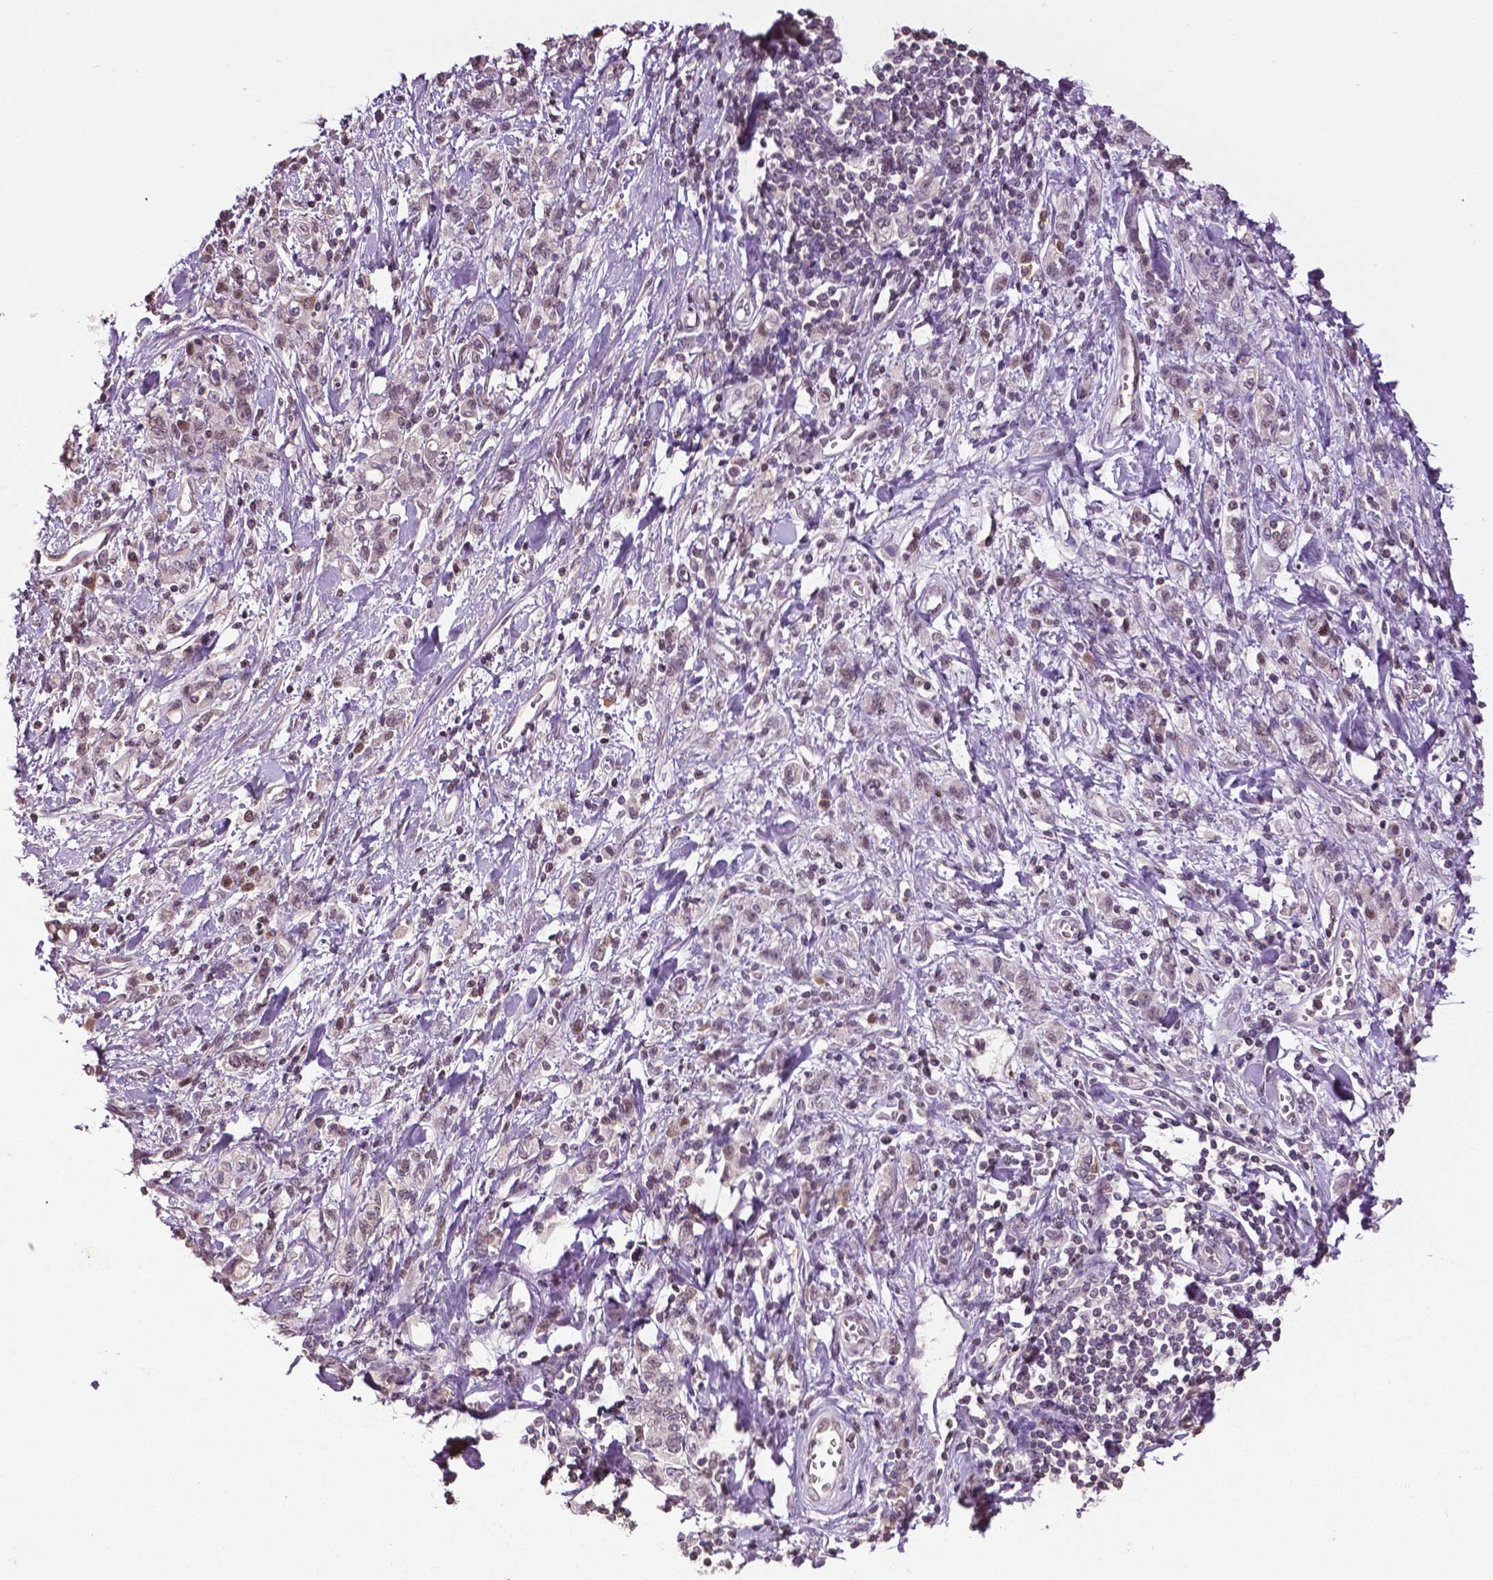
{"staining": {"intensity": "weak", "quantity": ">75%", "location": "nuclear"}, "tissue": "stomach cancer", "cell_type": "Tumor cells", "image_type": "cancer", "snomed": [{"axis": "morphology", "description": "Adenocarcinoma, NOS"}, {"axis": "topography", "description": "Stomach"}], "caption": "IHC image of human stomach cancer stained for a protein (brown), which reveals low levels of weak nuclear staining in approximately >75% of tumor cells.", "gene": "DLX5", "patient": {"sex": "male", "age": 77}}